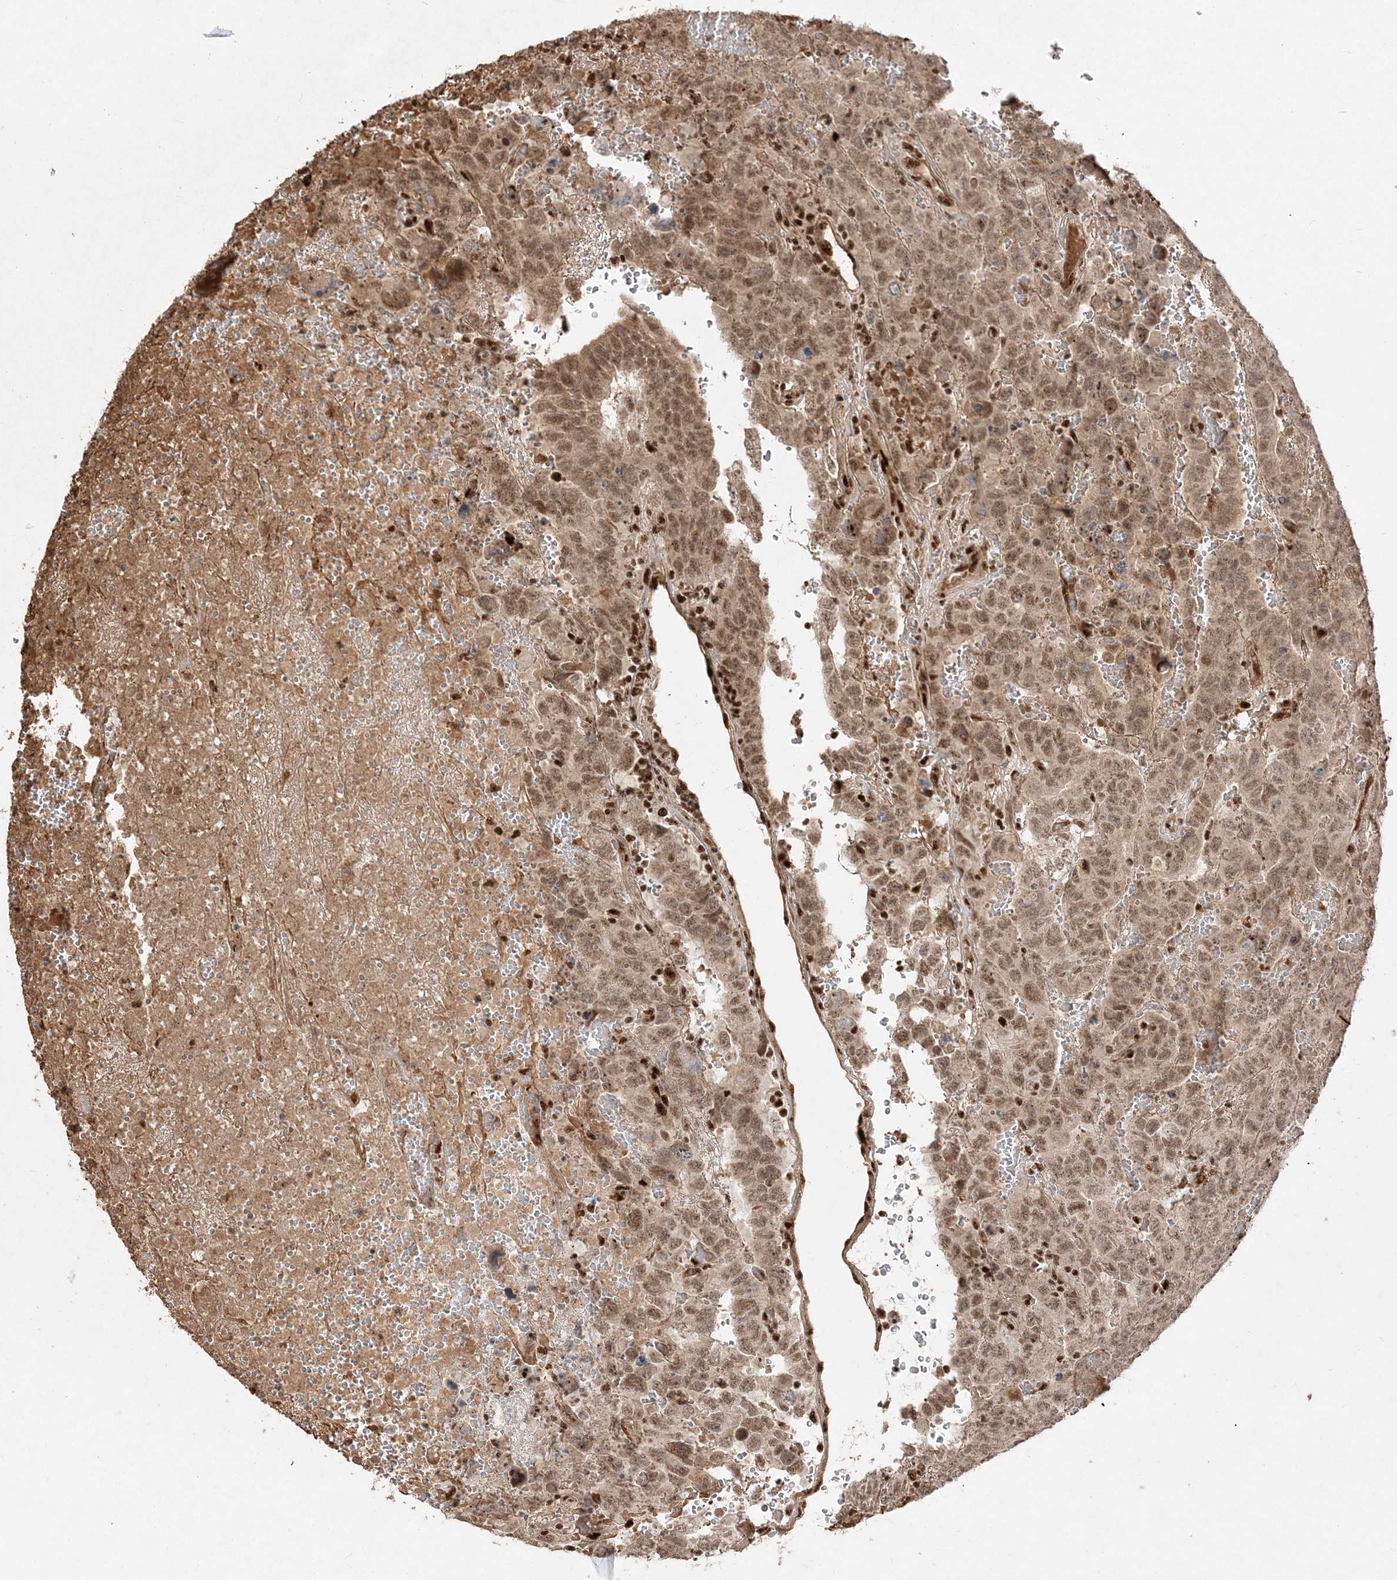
{"staining": {"intensity": "moderate", "quantity": ">75%", "location": "cytoplasmic/membranous,nuclear"}, "tissue": "testis cancer", "cell_type": "Tumor cells", "image_type": "cancer", "snomed": [{"axis": "morphology", "description": "Carcinoma, Embryonal, NOS"}, {"axis": "topography", "description": "Testis"}], "caption": "Immunohistochemistry of human testis embryonal carcinoma demonstrates medium levels of moderate cytoplasmic/membranous and nuclear expression in approximately >75% of tumor cells. Nuclei are stained in blue.", "gene": "RBM17", "patient": {"sex": "male", "age": 45}}